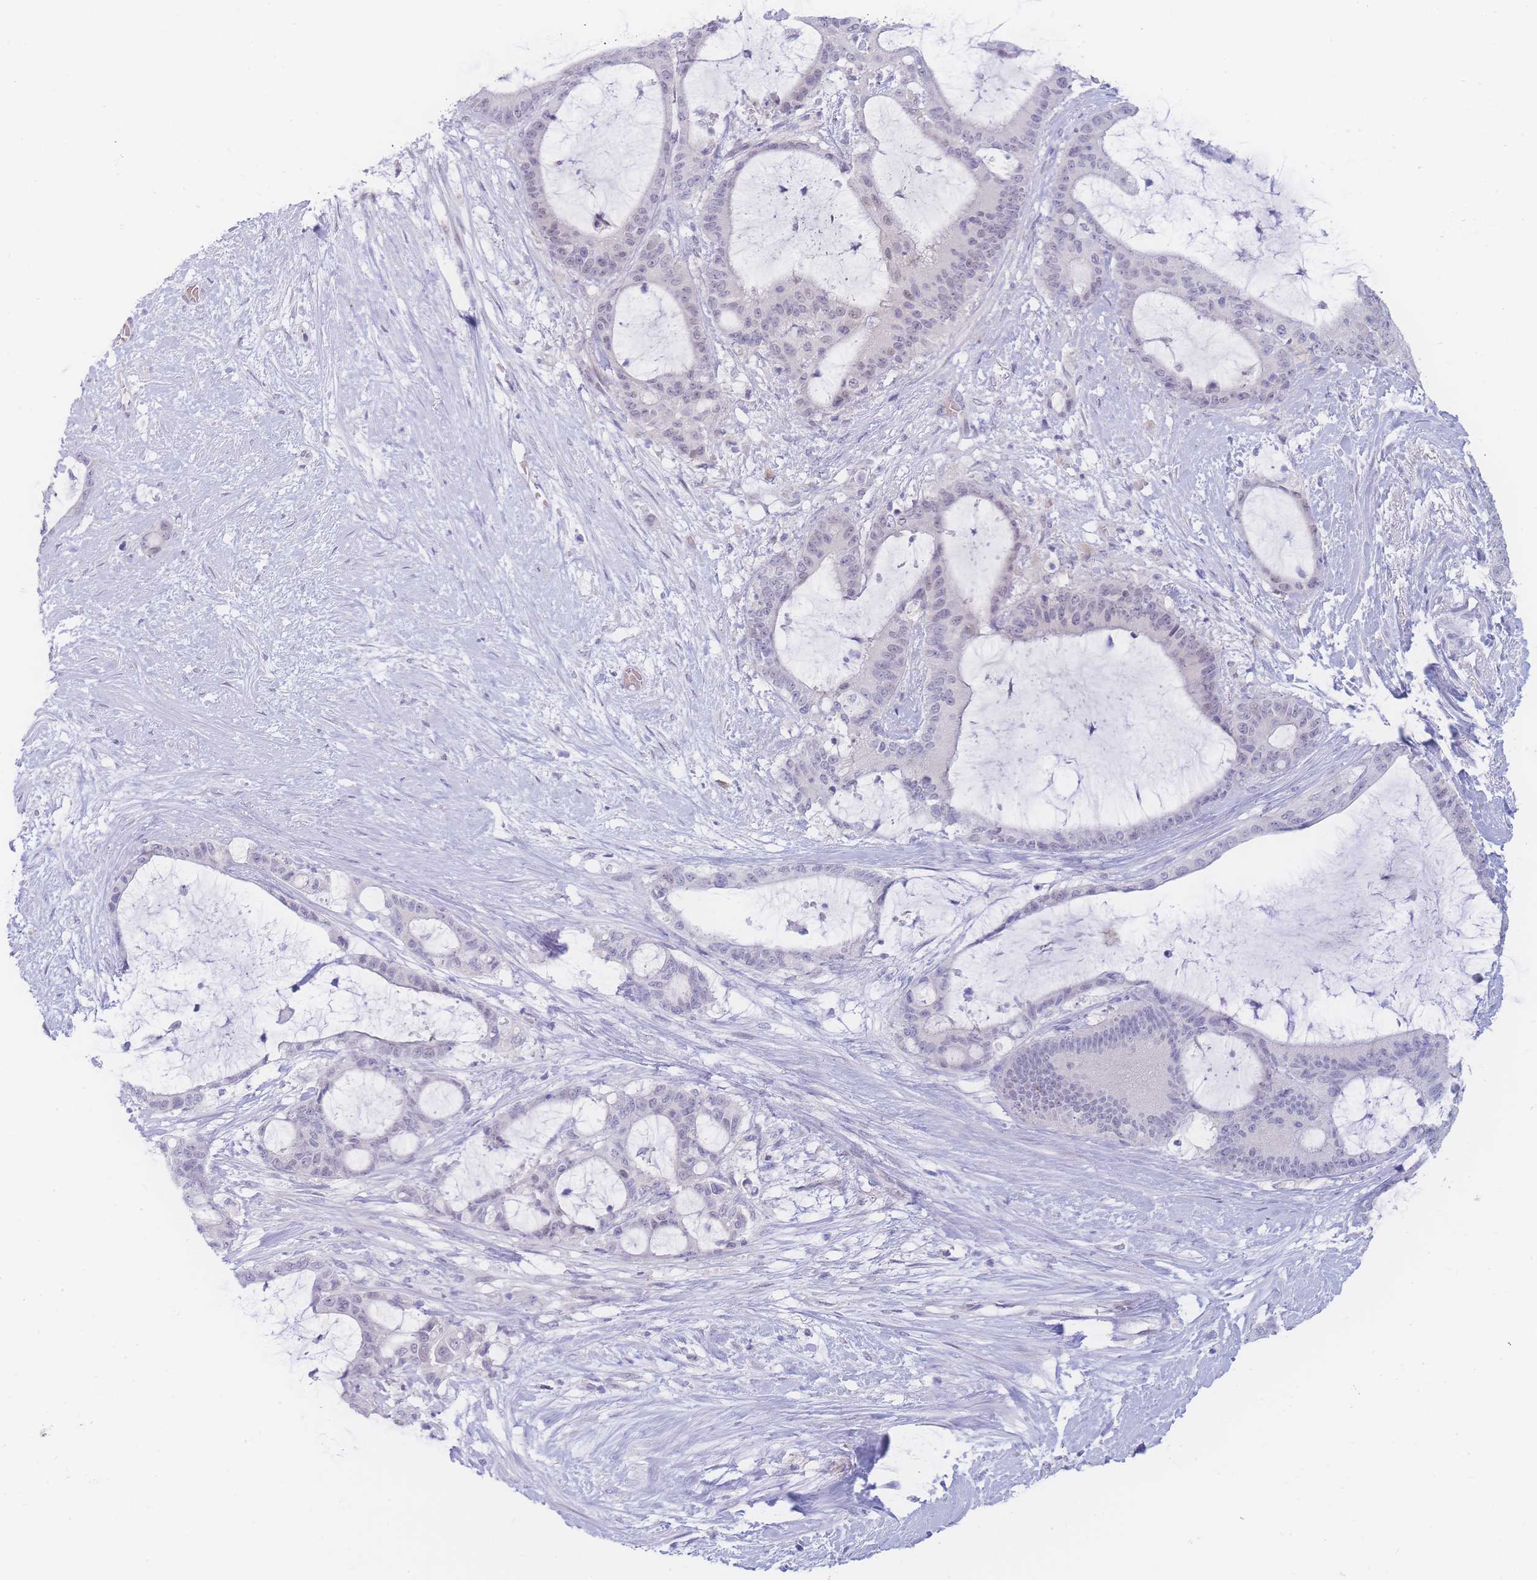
{"staining": {"intensity": "negative", "quantity": "none", "location": "none"}, "tissue": "liver cancer", "cell_type": "Tumor cells", "image_type": "cancer", "snomed": [{"axis": "morphology", "description": "Normal tissue, NOS"}, {"axis": "morphology", "description": "Cholangiocarcinoma"}, {"axis": "topography", "description": "Liver"}, {"axis": "topography", "description": "Peripheral nerve tissue"}], "caption": "Immunohistochemistry photomicrograph of neoplastic tissue: liver cancer stained with DAB (3,3'-diaminobenzidine) displays no significant protein staining in tumor cells.", "gene": "PRSS22", "patient": {"sex": "female", "age": 73}}